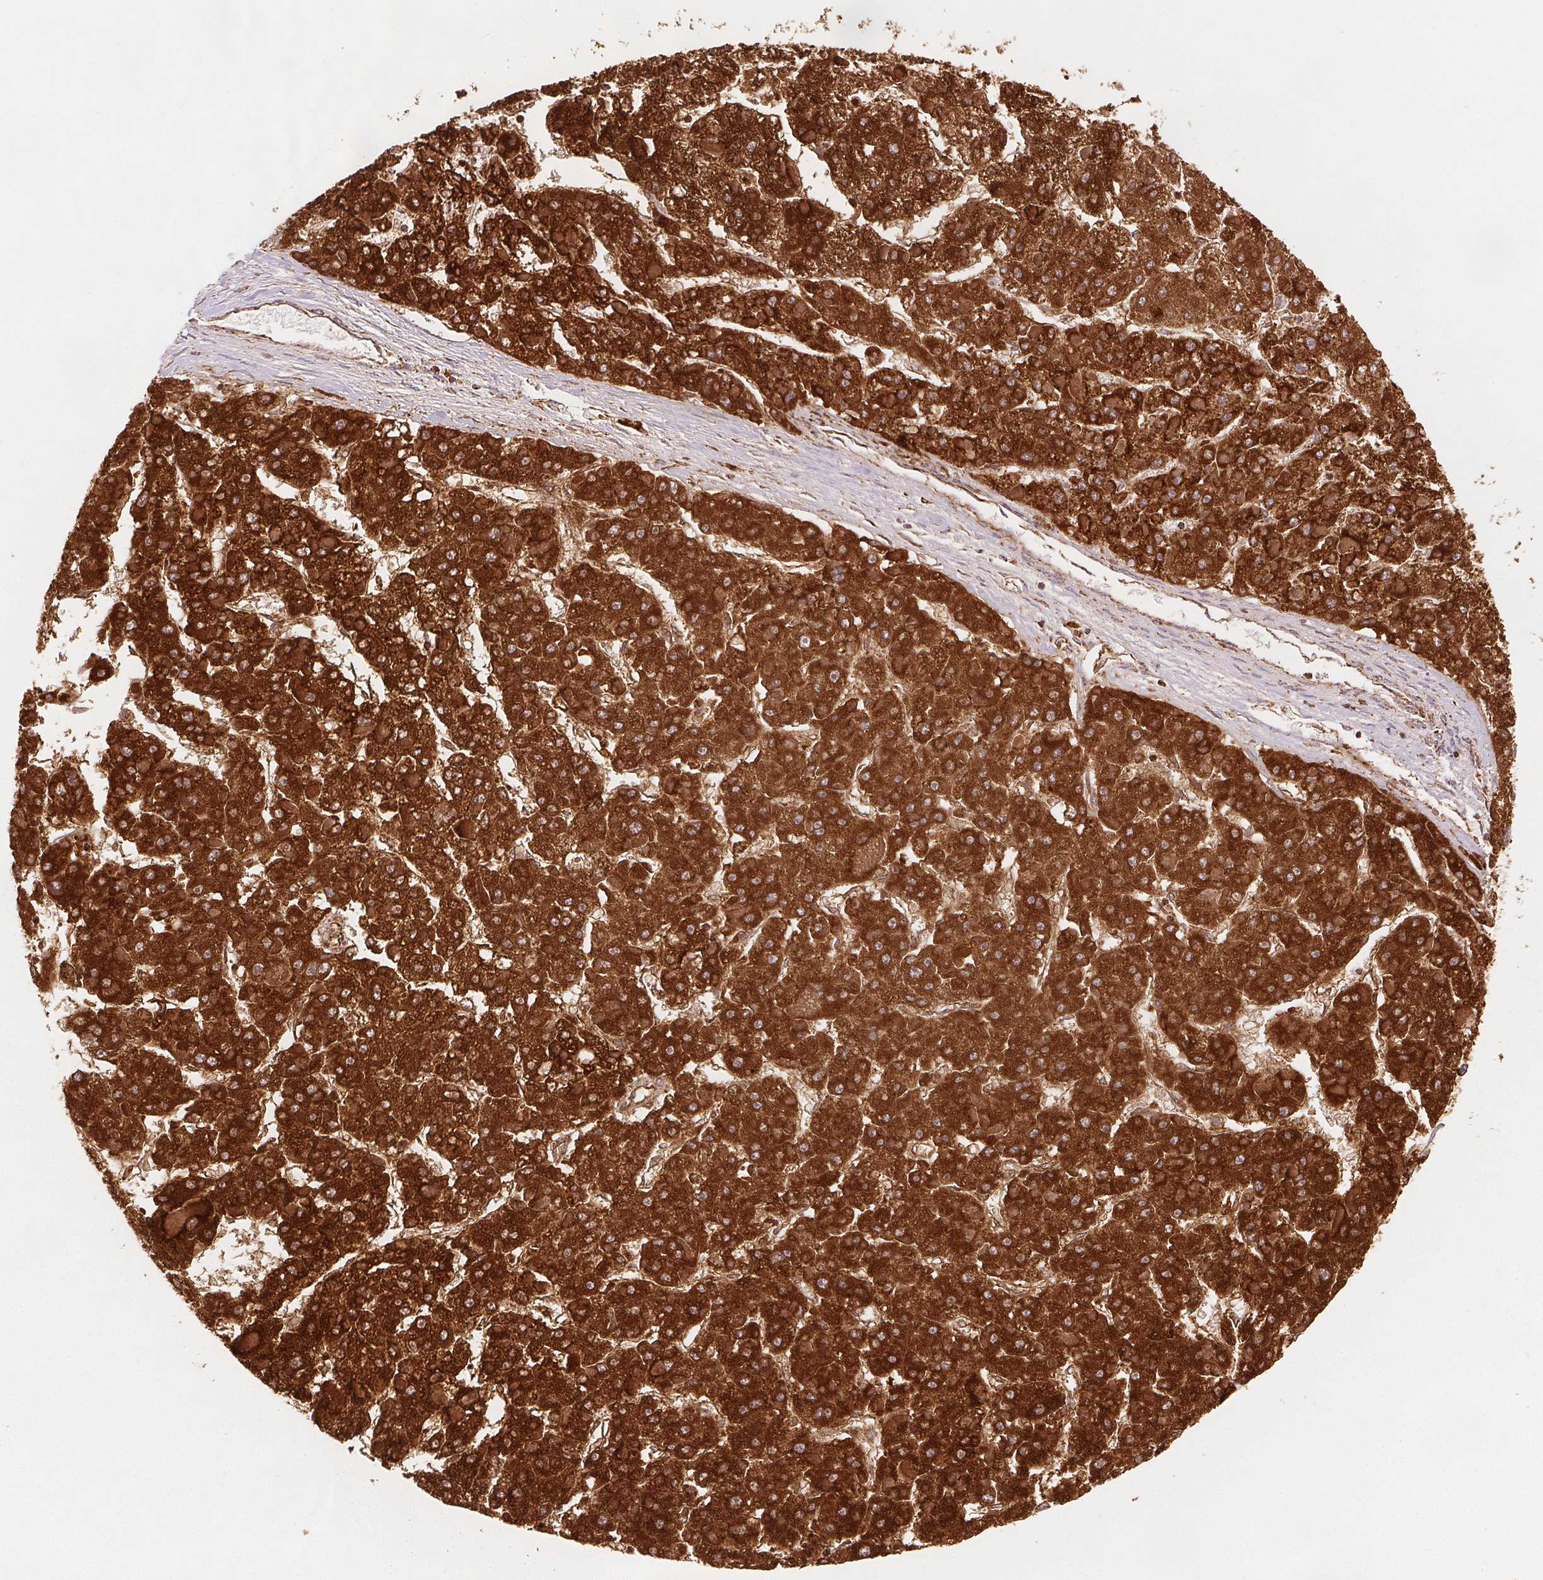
{"staining": {"intensity": "strong", "quantity": ">75%", "location": "cytoplasmic/membranous"}, "tissue": "liver cancer", "cell_type": "Tumor cells", "image_type": "cancer", "snomed": [{"axis": "morphology", "description": "Carcinoma, Hepatocellular, NOS"}, {"axis": "topography", "description": "Liver"}], "caption": "The image demonstrates a brown stain indicating the presence of a protein in the cytoplasmic/membranous of tumor cells in liver cancer (hepatocellular carcinoma).", "gene": "SDHB", "patient": {"sex": "female", "age": 73}}